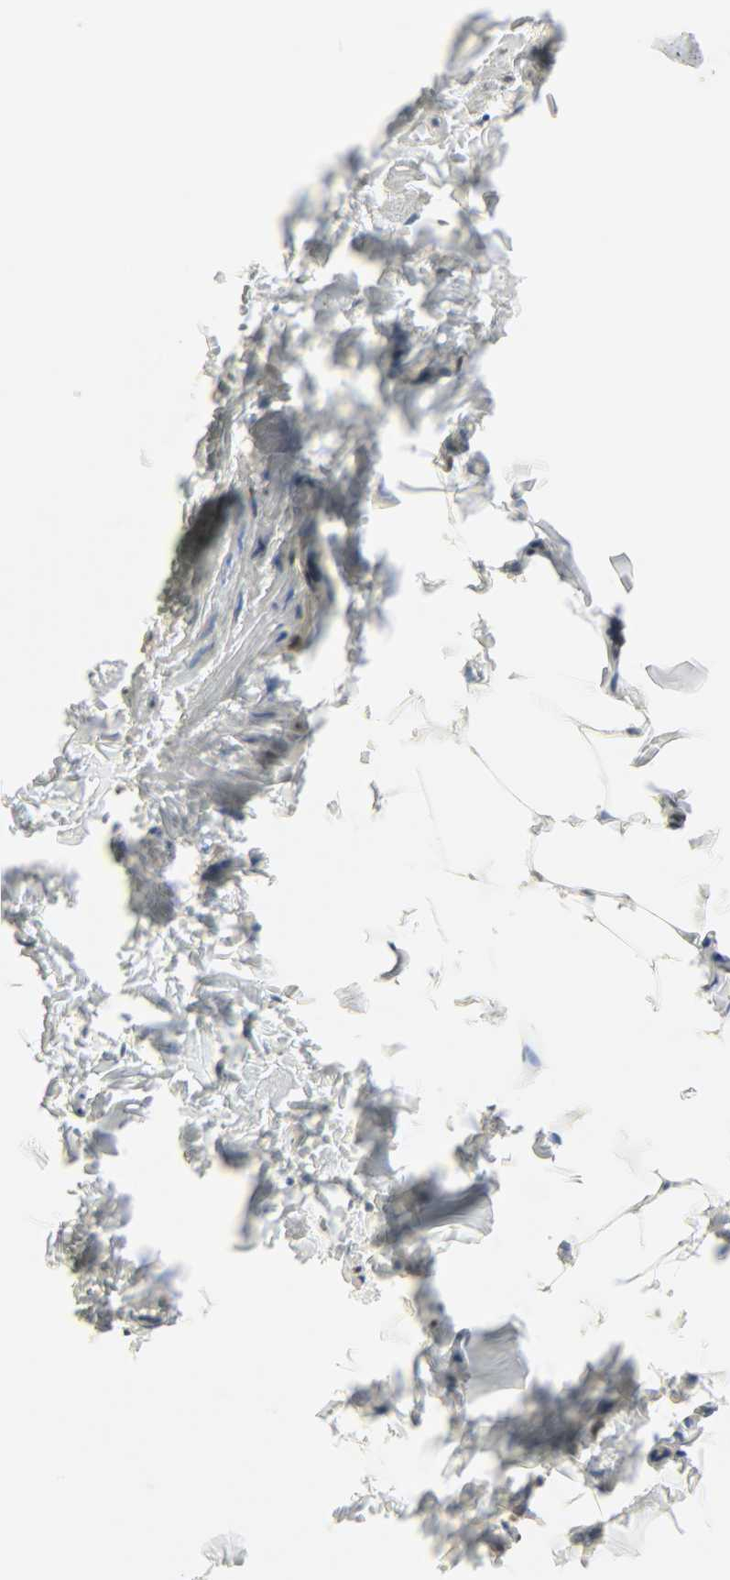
{"staining": {"intensity": "moderate", "quantity": ">75%", "location": "nuclear"}, "tissue": "adipose tissue", "cell_type": "Adipocytes", "image_type": "normal", "snomed": [{"axis": "morphology", "description": "Normal tissue, NOS"}, {"axis": "topography", "description": "Vascular tissue"}], "caption": "The photomicrograph shows immunohistochemical staining of benign adipose tissue. There is moderate nuclear positivity is appreciated in about >75% of adipocytes. (DAB IHC, brown staining for protein, blue staining for nuclei).", "gene": "NPEPL1", "patient": {"sex": "male", "age": 41}}